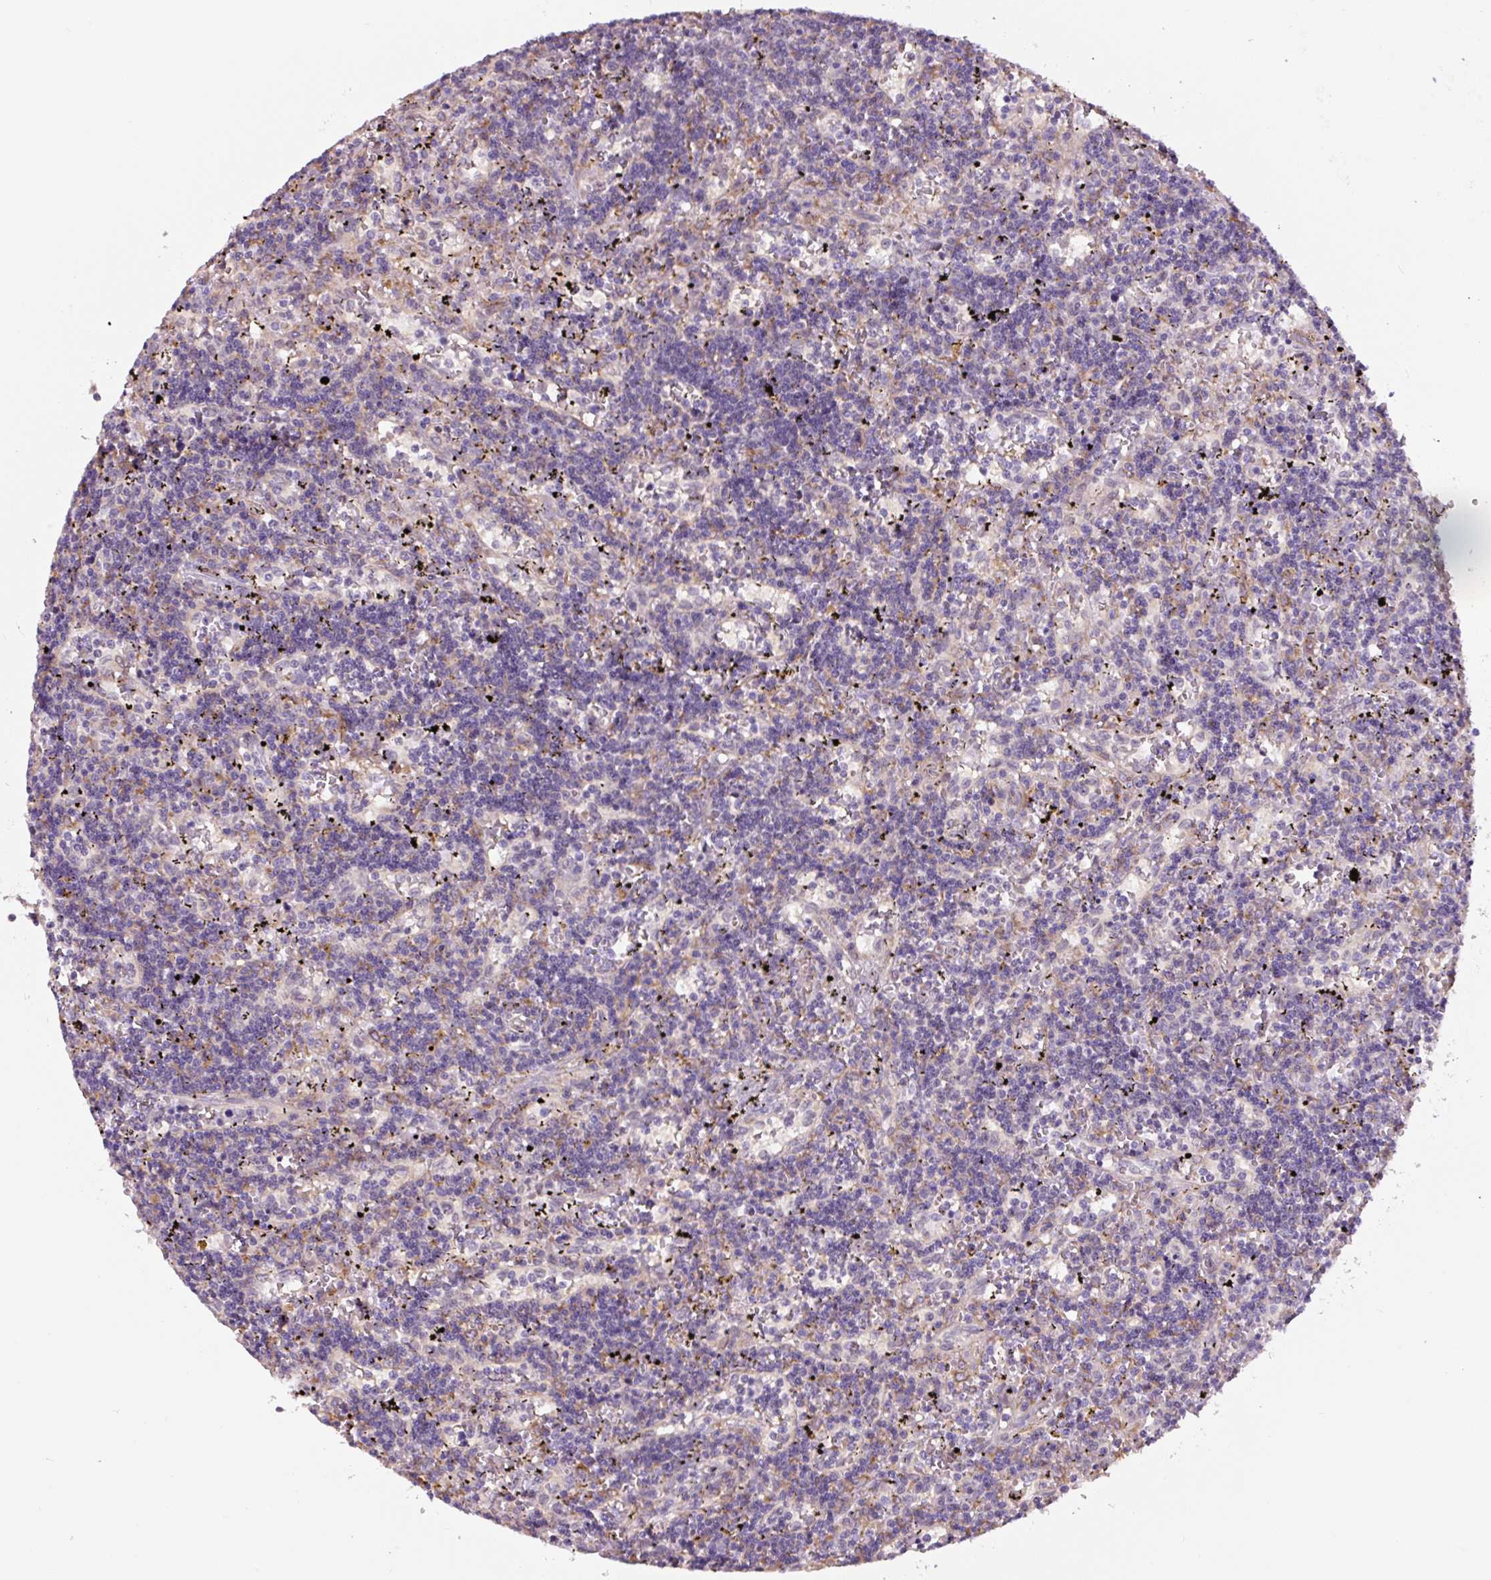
{"staining": {"intensity": "negative", "quantity": "none", "location": "none"}, "tissue": "lymphoma", "cell_type": "Tumor cells", "image_type": "cancer", "snomed": [{"axis": "morphology", "description": "Malignant lymphoma, non-Hodgkin's type, Low grade"}, {"axis": "topography", "description": "Spleen"}], "caption": "This is an IHC photomicrograph of low-grade malignant lymphoma, non-Hodgkin's type. There is no staining in tumor cells.", "gene": "ASRGL1", "patient": {"sex": "male", "age": 60}}